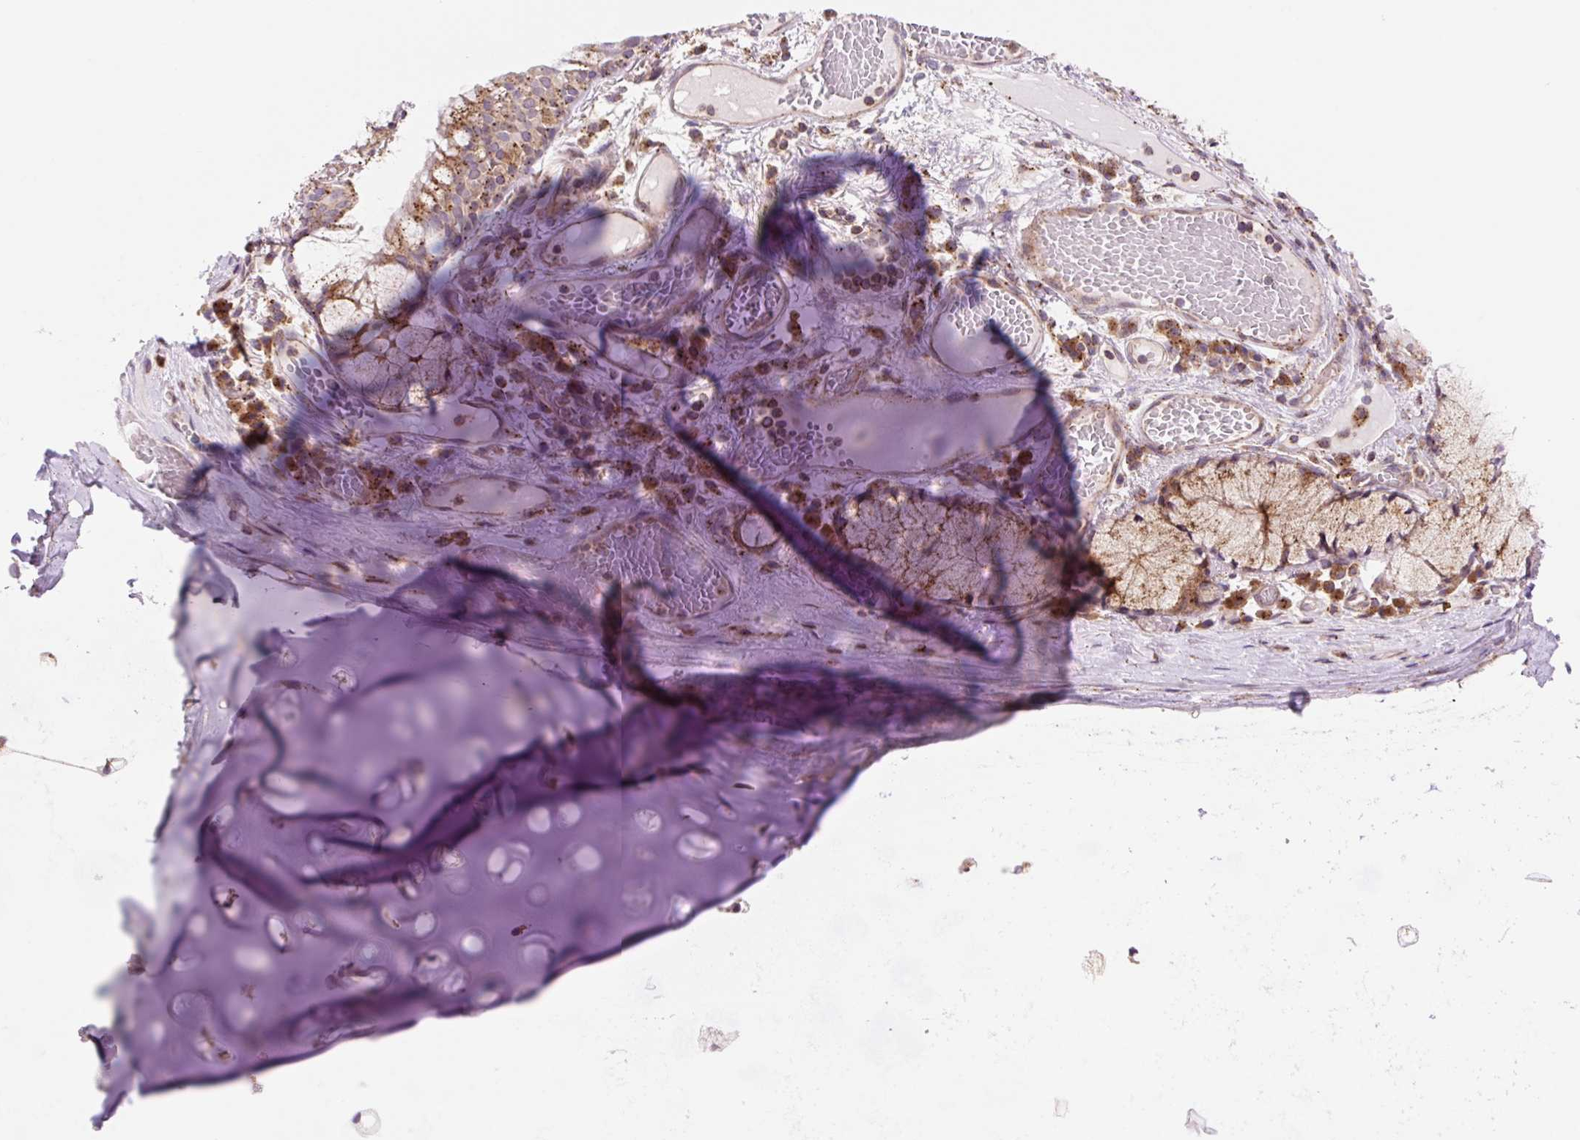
{"staining": {"intensity": "weak", "quantity": "25%-75%", "location": "cytoplasmic/membranous"}, "tissue": "soft tissue", "cell_type": "Chondrocytes", "image_type": "normal", "snomed": [{"axis": "morphology", "description": "Normal tissue, NOS"}, {"axis": "topography", "description": "Cartilage tissue"}, {"axis": "topography", "description": "Bronchus"}], "caption": "Human soft tissue stained with a brown dye reveals weak cytoplasmic/membranous positive staining in about 25%-75% of chondrocytes.", "gene": "VPS4A", "patient": {"sex": "male", "age": 56}}